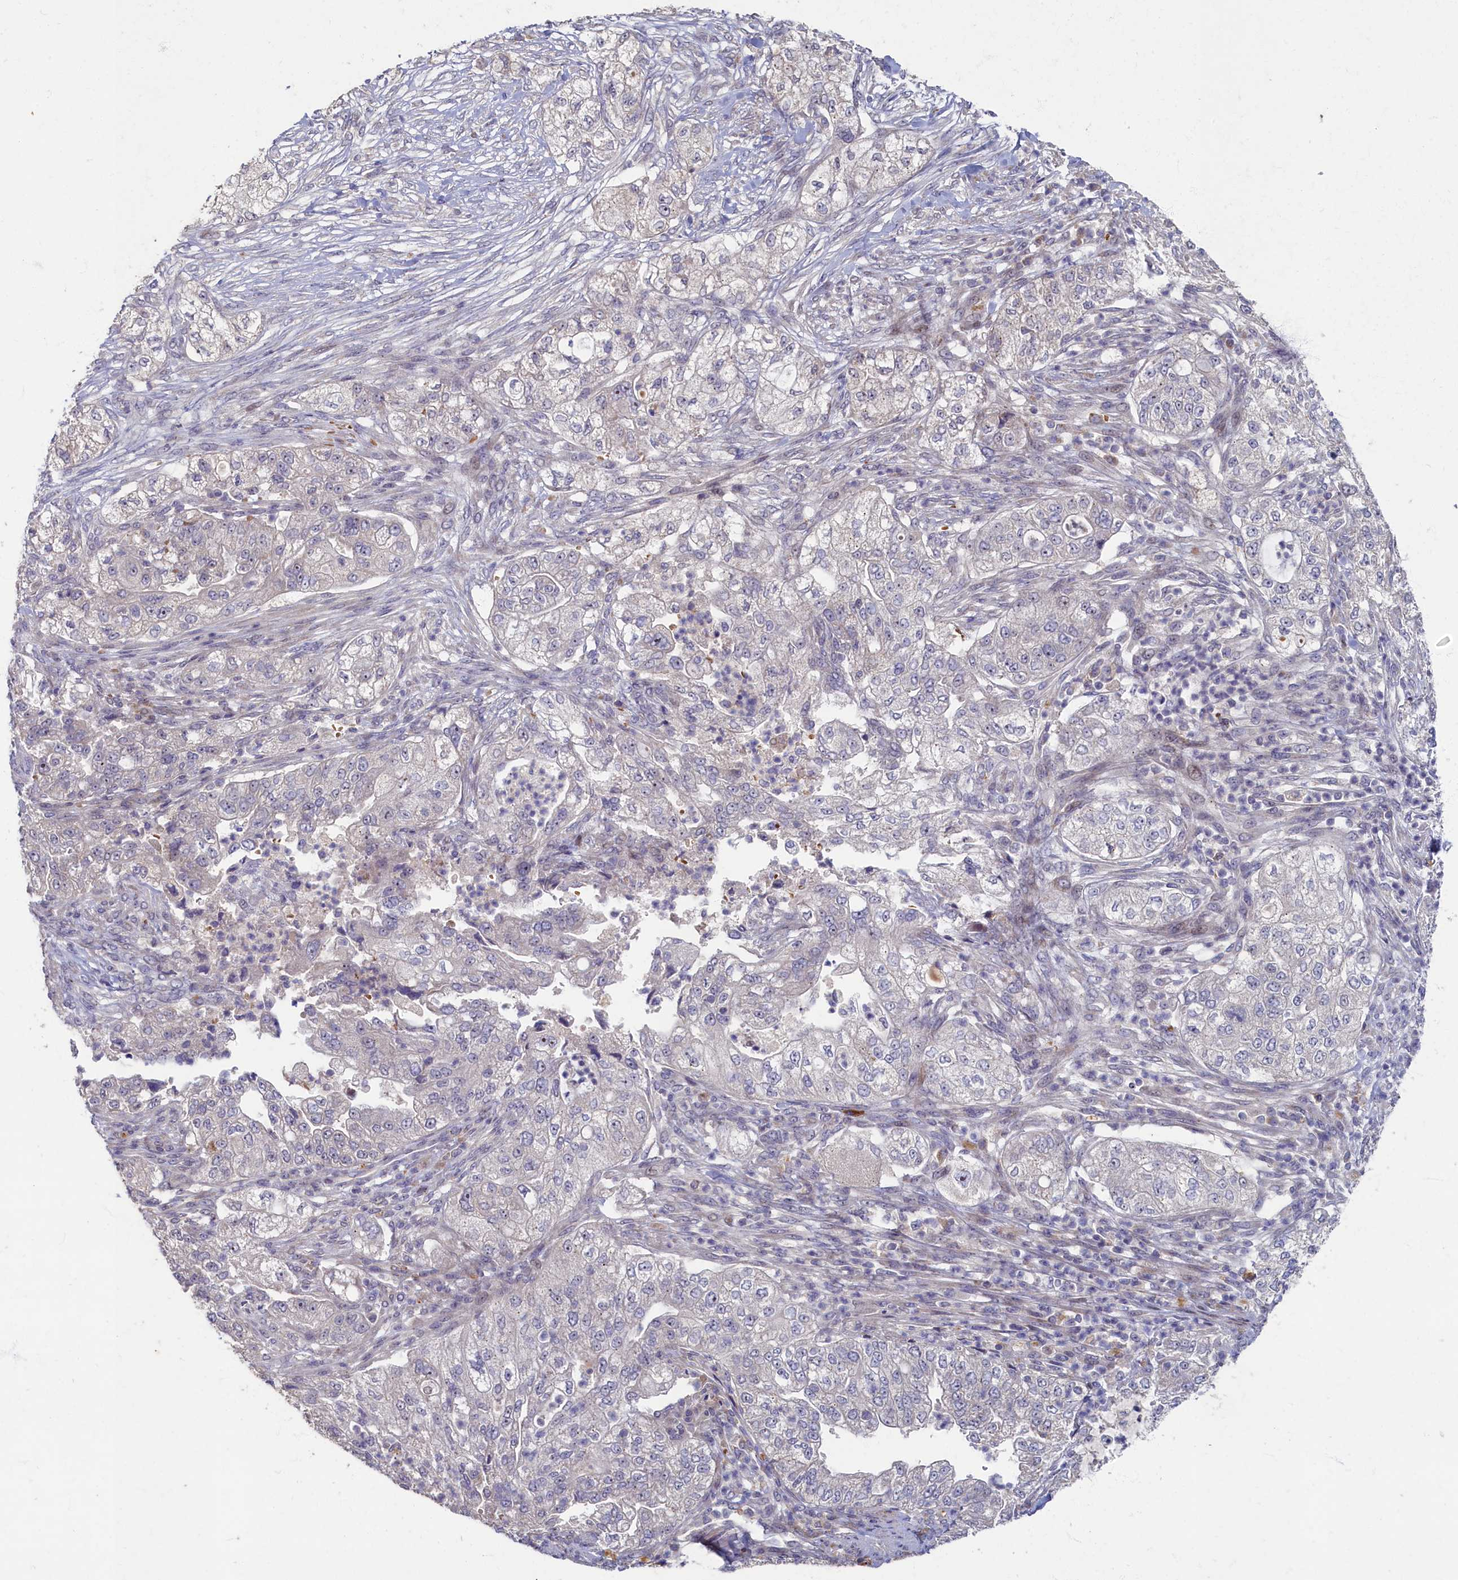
{"staining": {"intensity": "negative", "quantity": "none", "location": "none"}, "tissue": "pancreatic cancer", "cell_type": "Tumor cells", "image_type": "cancer", "snomed": [{"axis": "morphology", "description": "Adenocarcinoma, NOS"}, {"axis": "topography", "description": "Pancreas"}], "caption": "Immunohistochemistry image of neoplastic tissue: pancreatic cancer (adenocarcinoma) stained with DAB exhibits no significant protein expression in tumor cells.", "gene": "HUNK", "patient": {"sex": "female", "age": 78}}